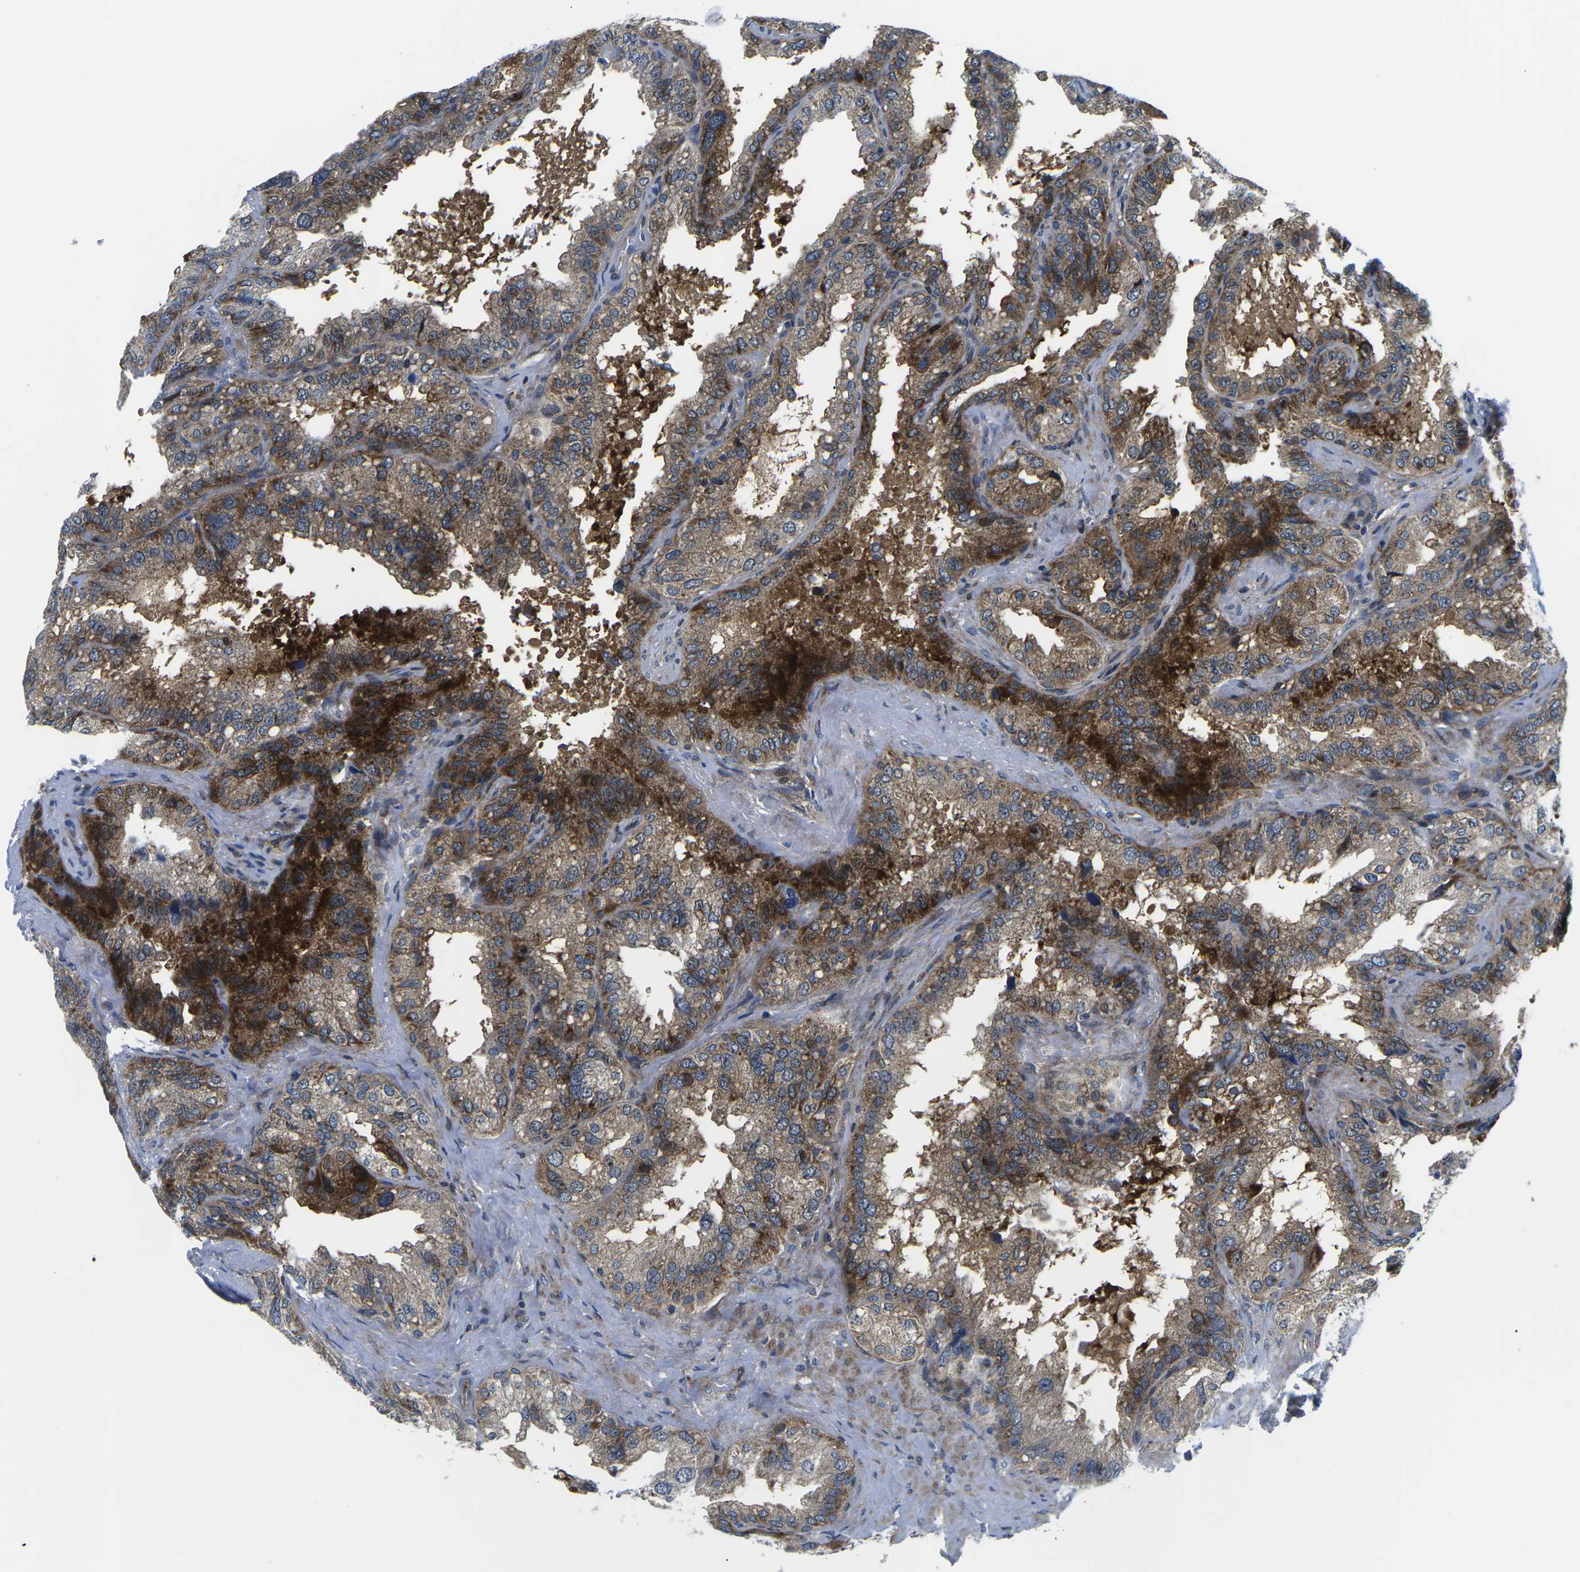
{"staining": {"intensity": "moderate", "quantity": ">75%", "location": "cytoplasmic/membranous"}, "tissue": "seminal vesicle", "cell_type": "Glandular cells", "image_type": "normal", "snomed": [{"axis": "morphology", "description": "Normal tissue, NOS"}, {"axis": "topography", "description": "Seminal veicle"}], "caption": "High-magnification brightfield microscopy of benign seminal vesicle stained with DAB (3,3'-diaminobenzidine) (brown) and counterstained with hematoxylin (blue). glandular cells exhibit moderate cytoplasmic/membranous expression is identified in approximately>75% of cells.", "gene": "EIF4E", "patient": {"sex": "male", "age": 68}}